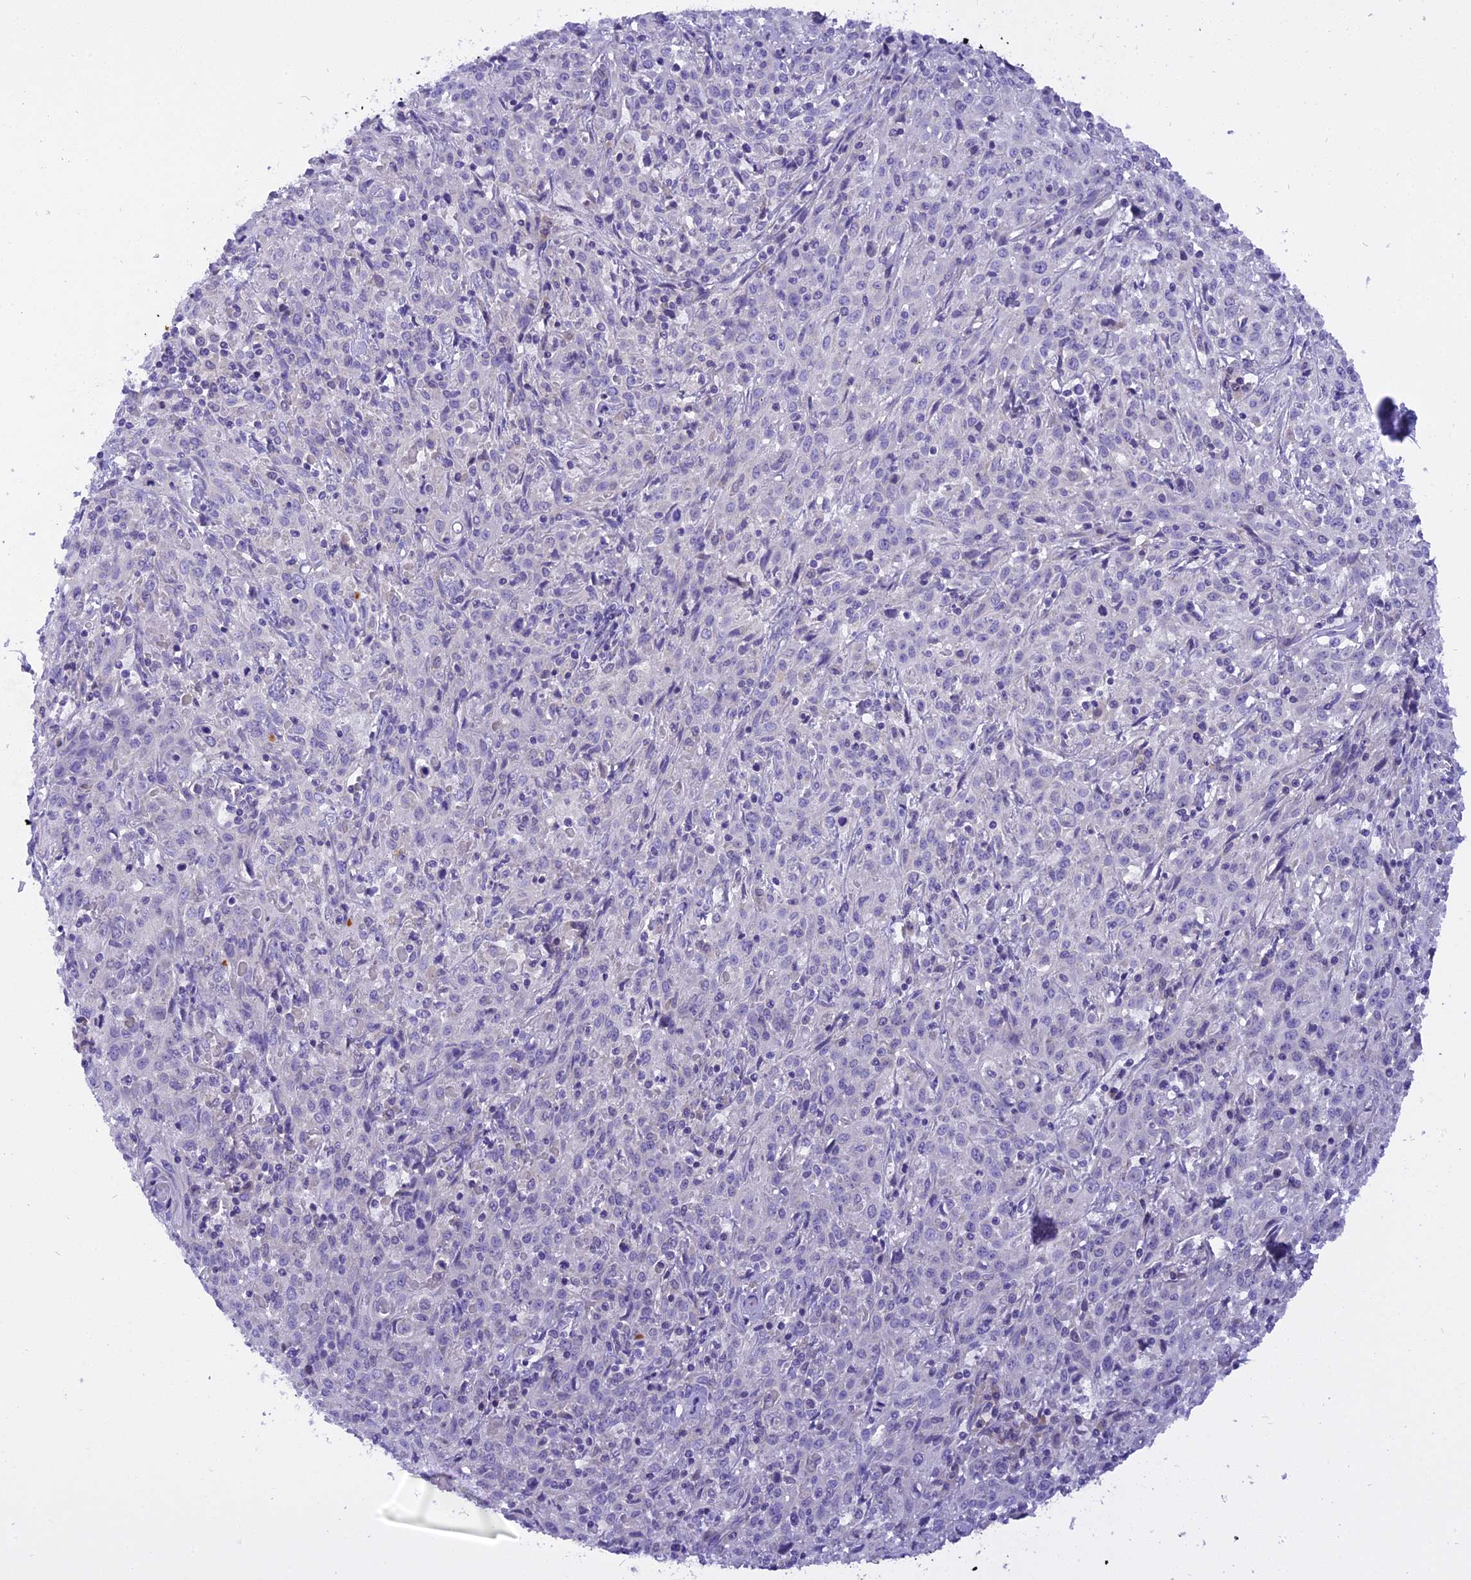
{"staining": {"intensity": "negative", "quantity": "none", "location": "none"}, "tissue": "cervical cancer", "cell_type": "Tumor cells", "image_type": "cancer", "snomed": [{"axis": "morphology", "description": "Squamous cell carcinoma, NOS"}, {"axis": "topography", "description": "Cervix"}], "caption": "Immunohistochemistry (IHC) of cervical cancer shows no staining in tumor cells.", "gene": "TRIM3", "patient": {"sex": "female", "age": 57}}